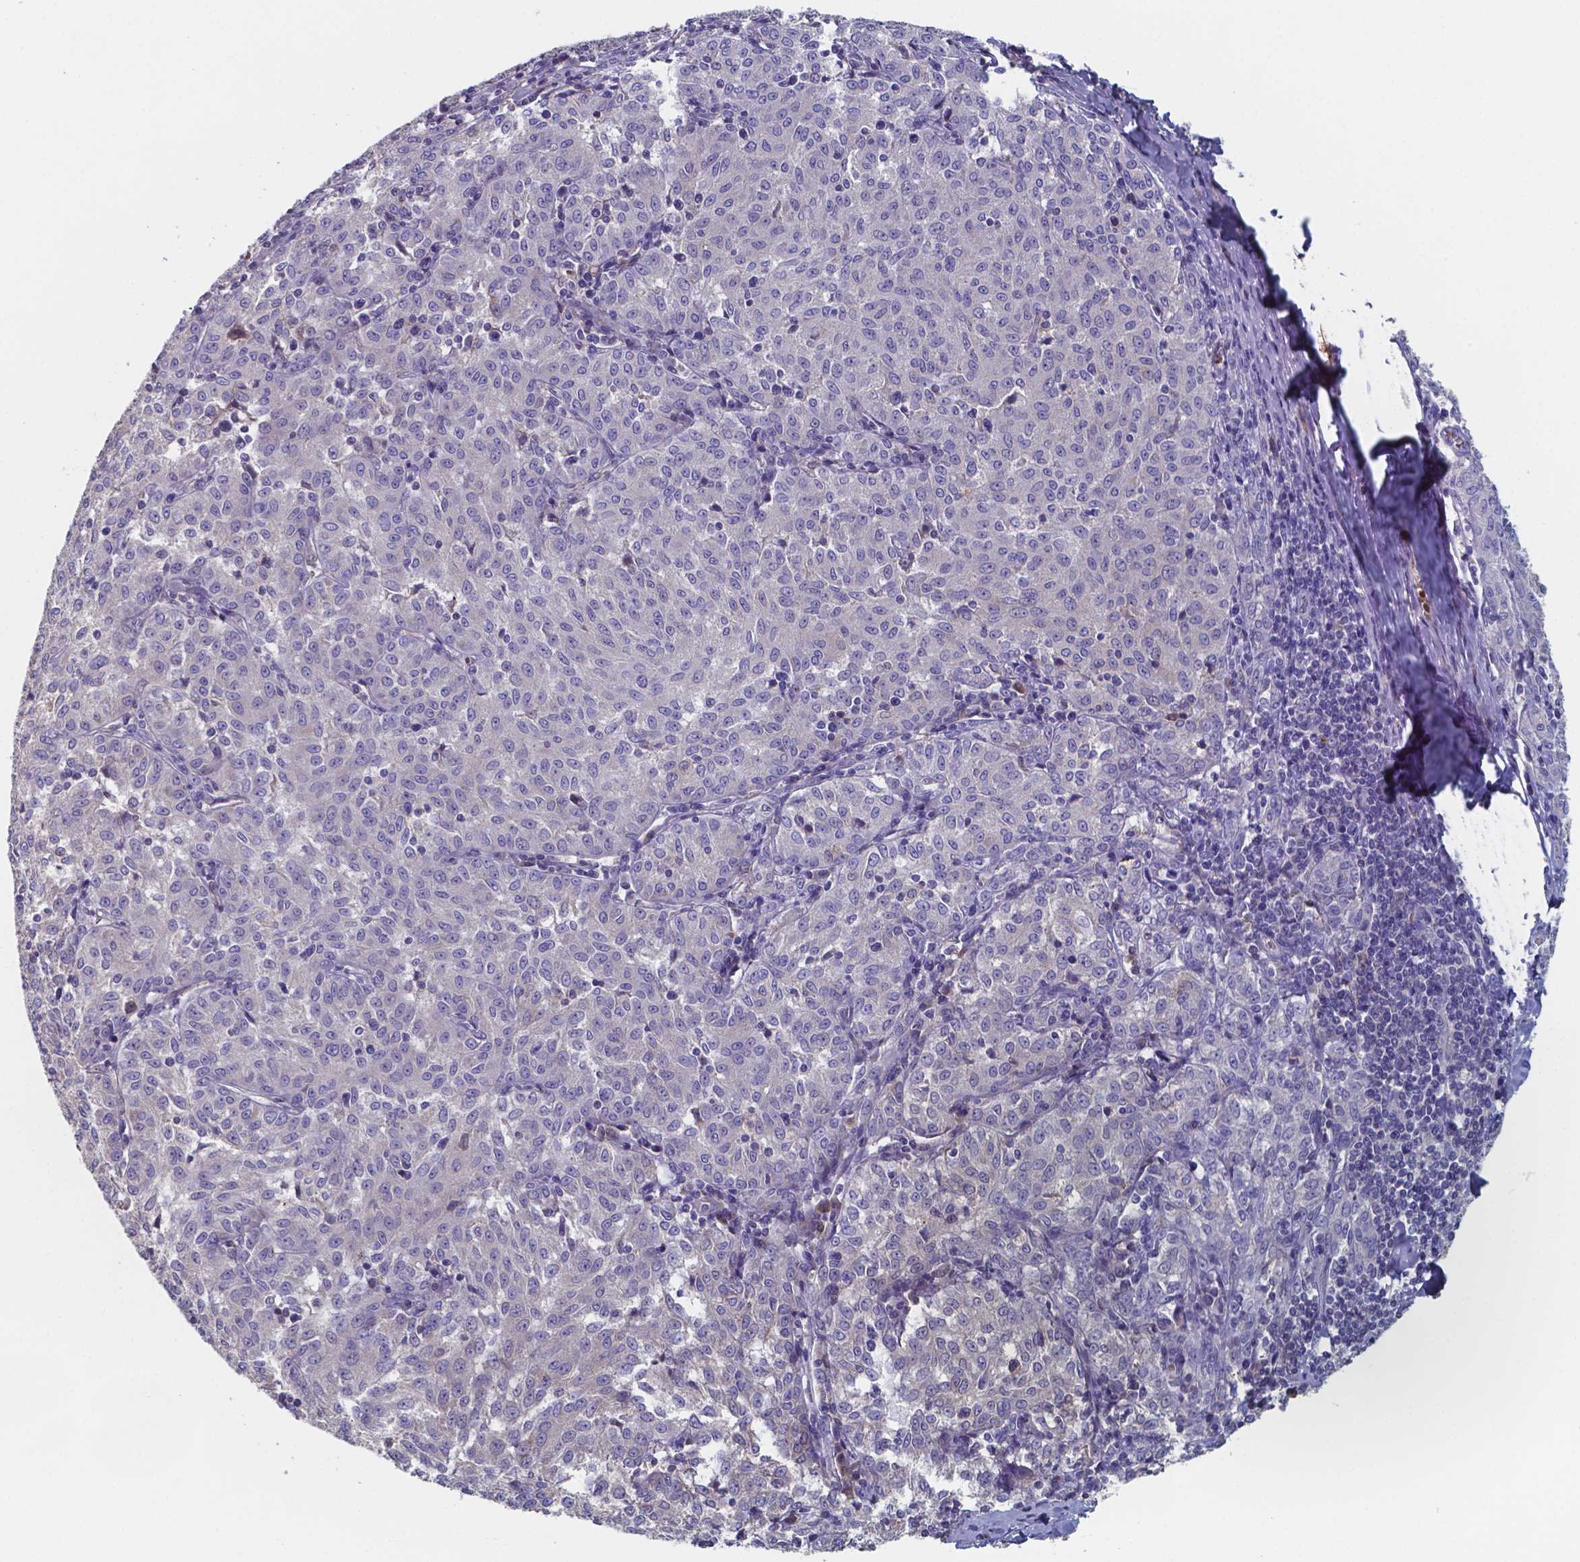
{"staining": {"intensity": "negative", "quantity": "none", "location": "none"}, "tissue": "melanoma", "cell_type": "Tumor cells", "image_type": "cancer", "snomed": [{"axis": "morphology", "description": "Malignant melanoma, NOS"}, {"axis": "topography", "description": "Skin"}], "caption": "A high-resolution photomicrograph shows IHC staining of melanoma, which exhibits no significant staining in tumor cells.", "gene": "BTBD17", "patient": {"sex": "female", "age": 72}}